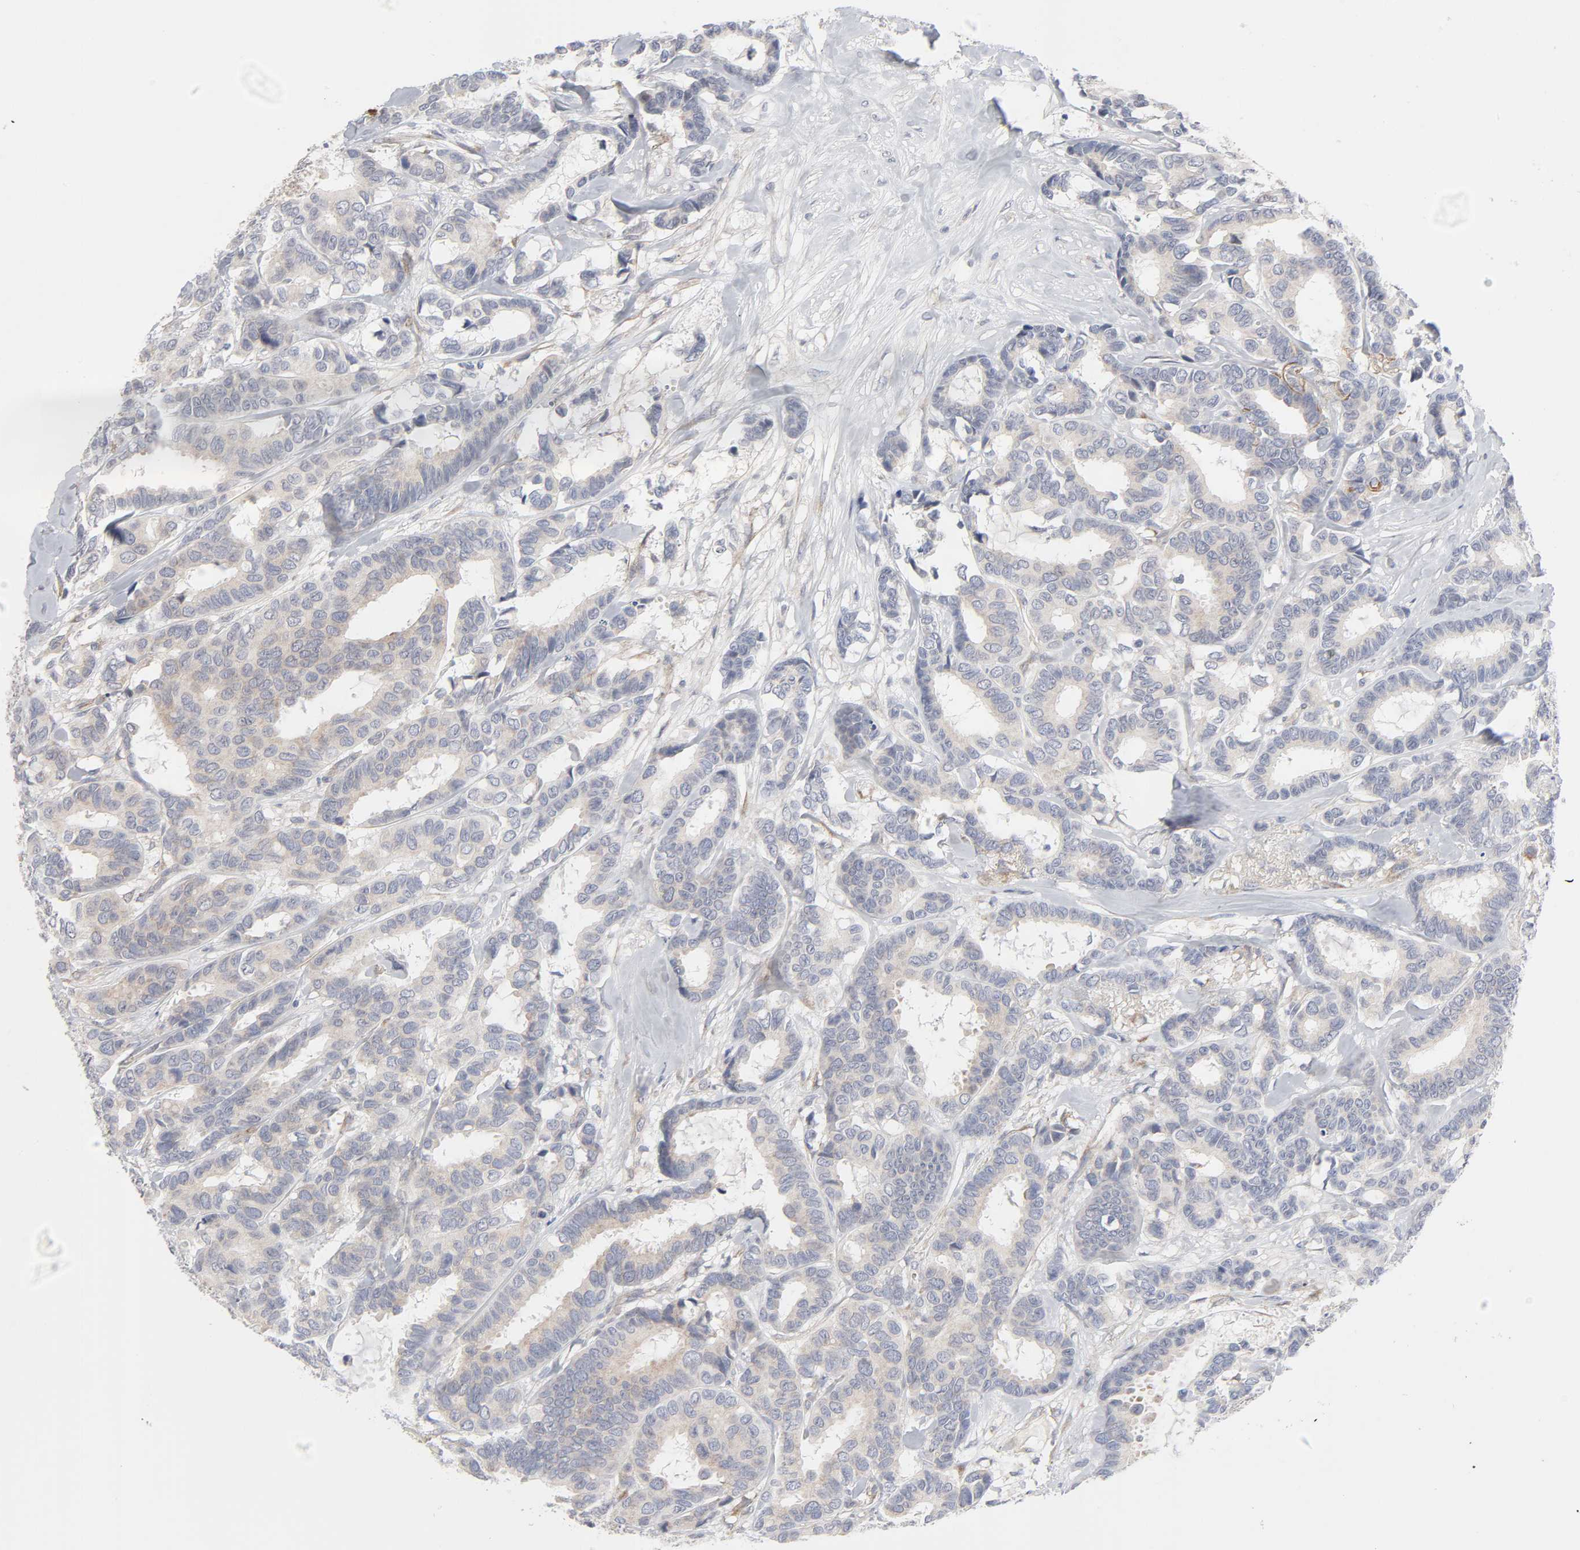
{"staining": {"intensity": "weak", "quantity": "25%-75%", "location": "cytoplasmic/membranous"}, "tissue": "breast cancer", "cell_type": "Tumor cells", "image_type": "cancer", "snomed": [{"axis": "morphology", "description": "Duct carcinoma"}, {"axis": "topography", "description": "Breast"}], "caption": "This photomicrograph exhibits invasive ductal carcinoma (breast) stained with IHC to label a protein in brown. The cytoplasmic/membranous of tumor cells show weak positivity for the protein. Nuclei are counter-stained blue.", "gene": "IL4R", "patient": {"sex": "female", "age": 87}}